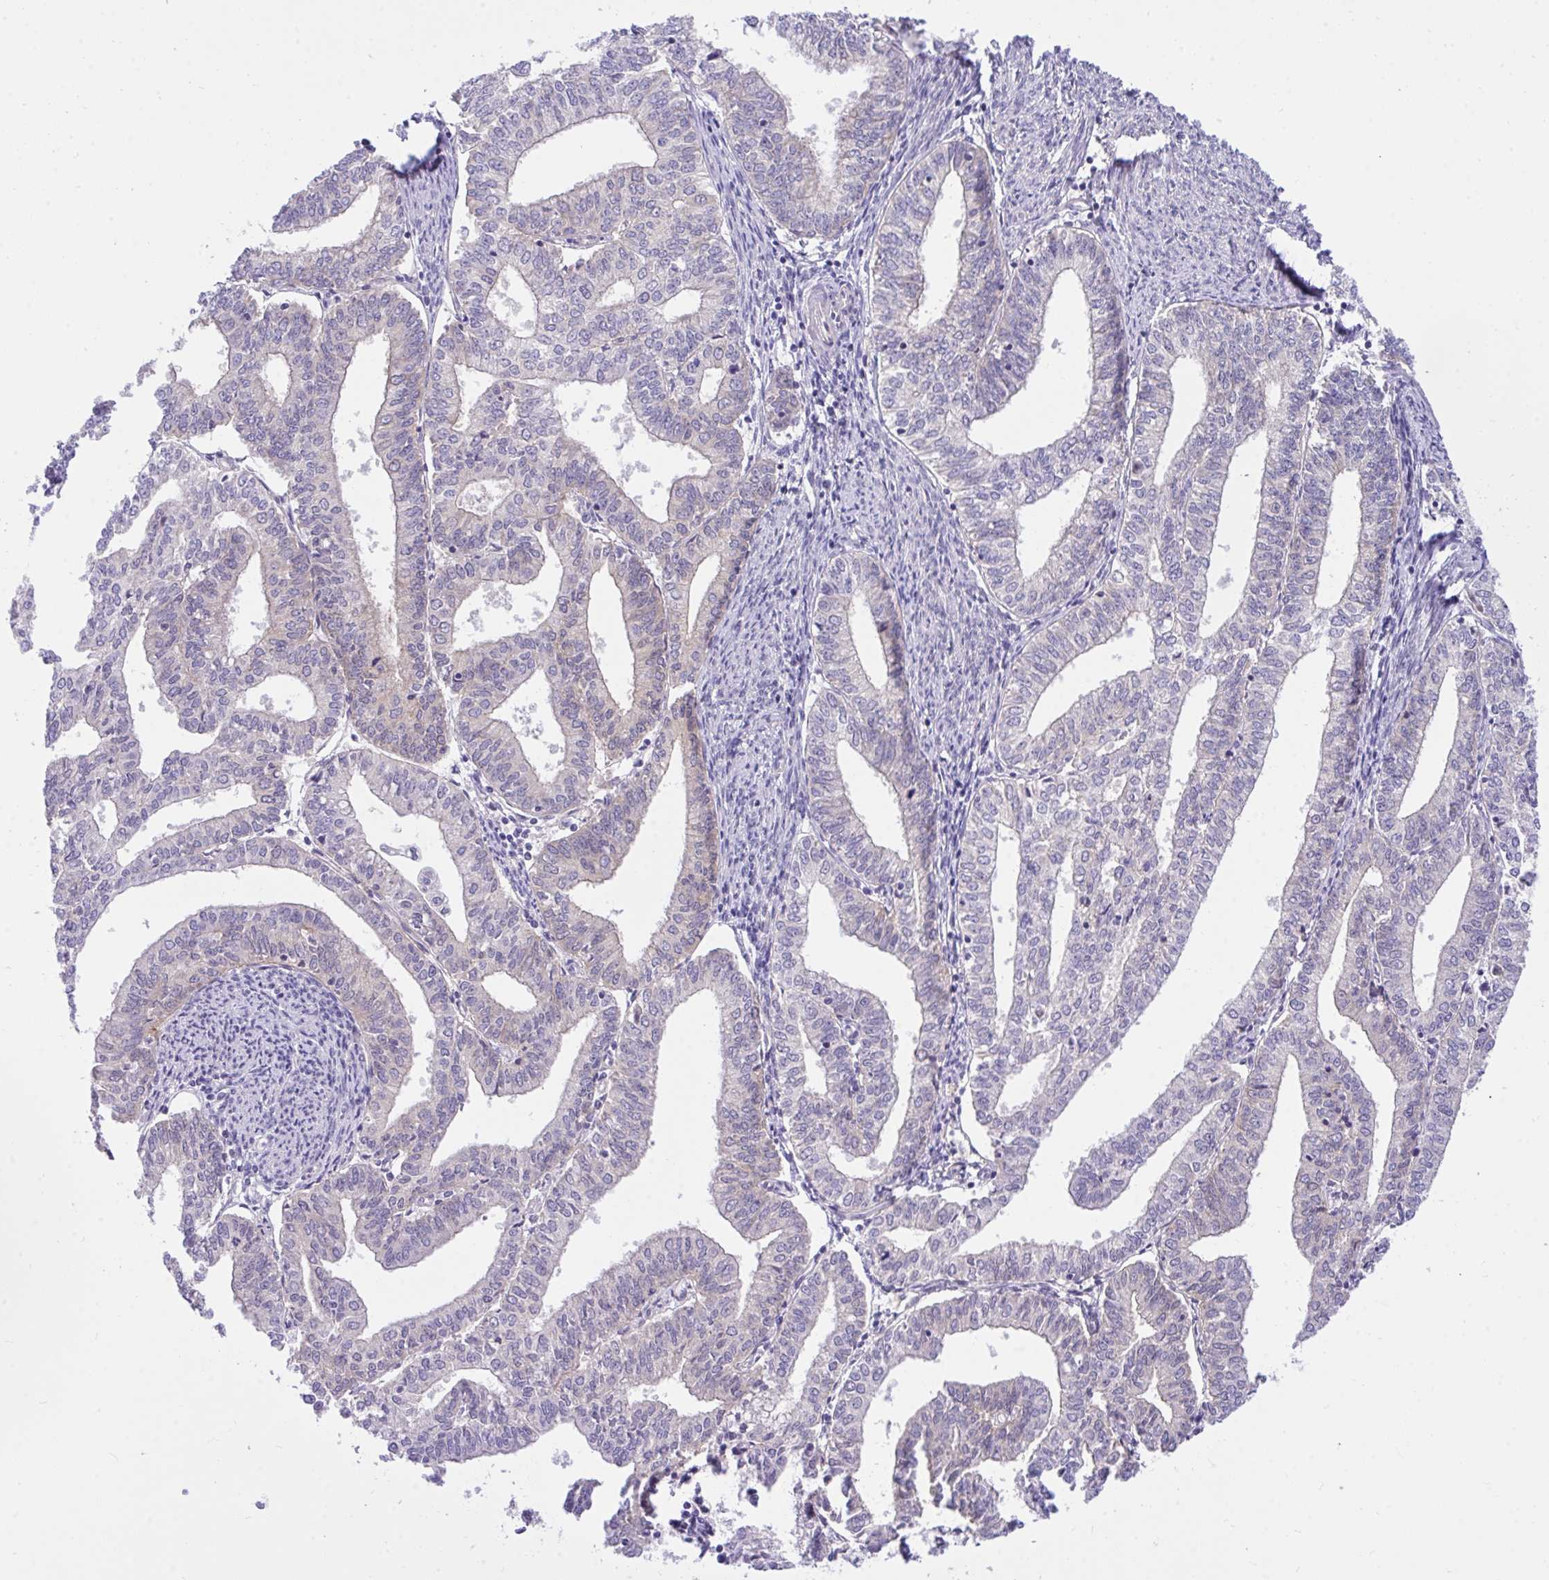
{"staining": {"intensity": "negative", "quantity": "none", "location": "none"}, "tissue": "endometrial cancer", "cell_type": "Tumor cells", "image_type": "cancer", "snomed": [{"axis": "morphology", "description": "Adenocarcinoma, NOS"}, {"axis": "topography", "description": "Endometrium"}], "caption": "Immunohistochemical staining of human endometrial adenocarcinoma reveals no significant expression in tumor cells. (Immunohistochemistry (ihc), brightfield microscopy, high magnification).", "gene": "TLN2", "patient": {"sex": "female", "age": 61}}